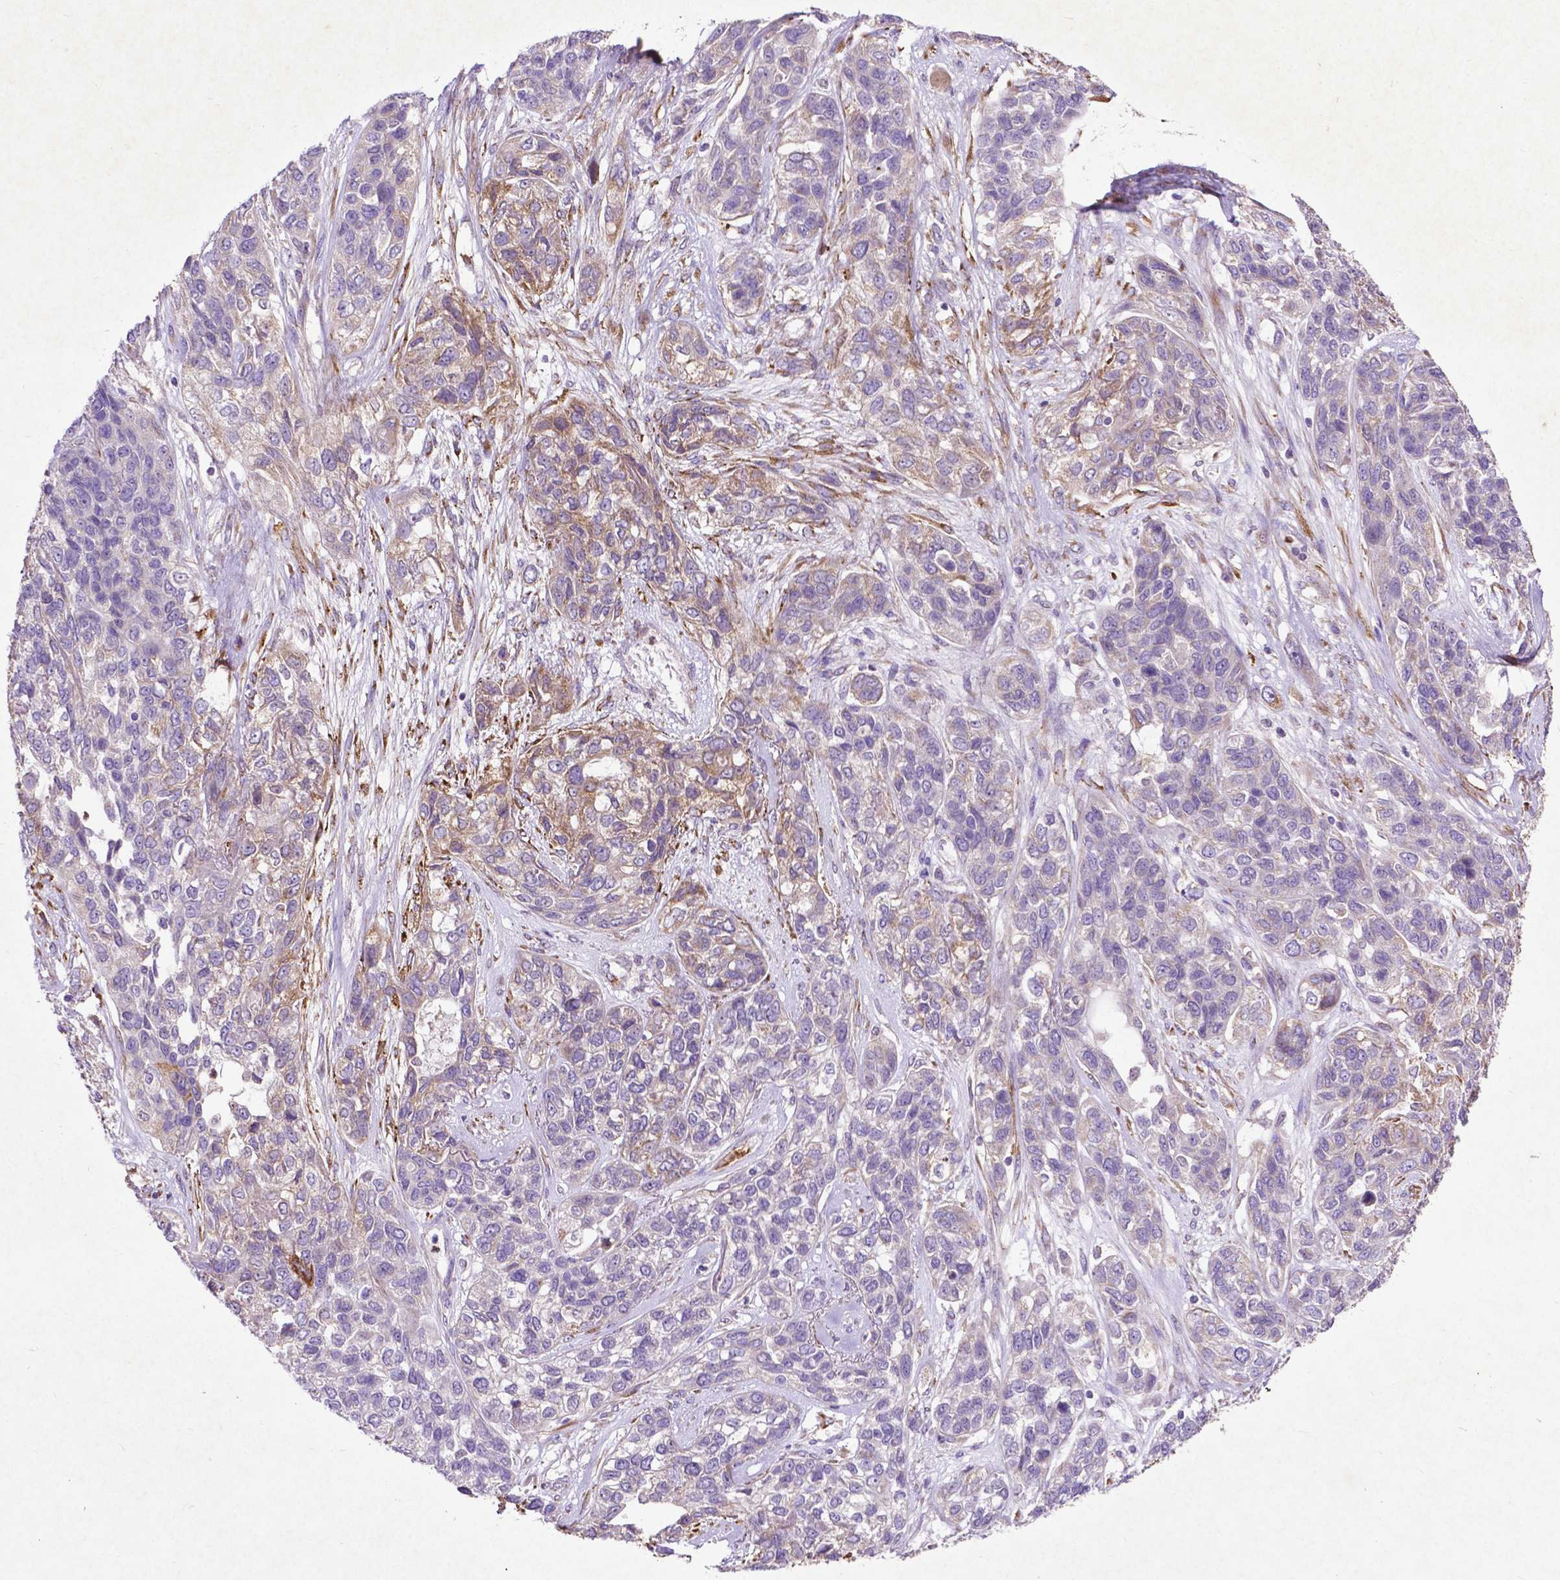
{"staining": {"intensity": "weak", "quantity": "<25%", "location": "cytoplasmic/membranous"}, "tissue": "lung cancer", "cell_type": "Tumor cells", "image_type": "cancer", "snomed": [{"axis": "morphology", "description": "Squamous cell carcinoma, NOS"}, {"axis": "topography", "description": "Lung"}], "caption": "Tumor cells are negative for protein expression in human lung squamous cell carcinoma.", "gene": "THEGL", "patient": {"sex": "female", "age": 70}}